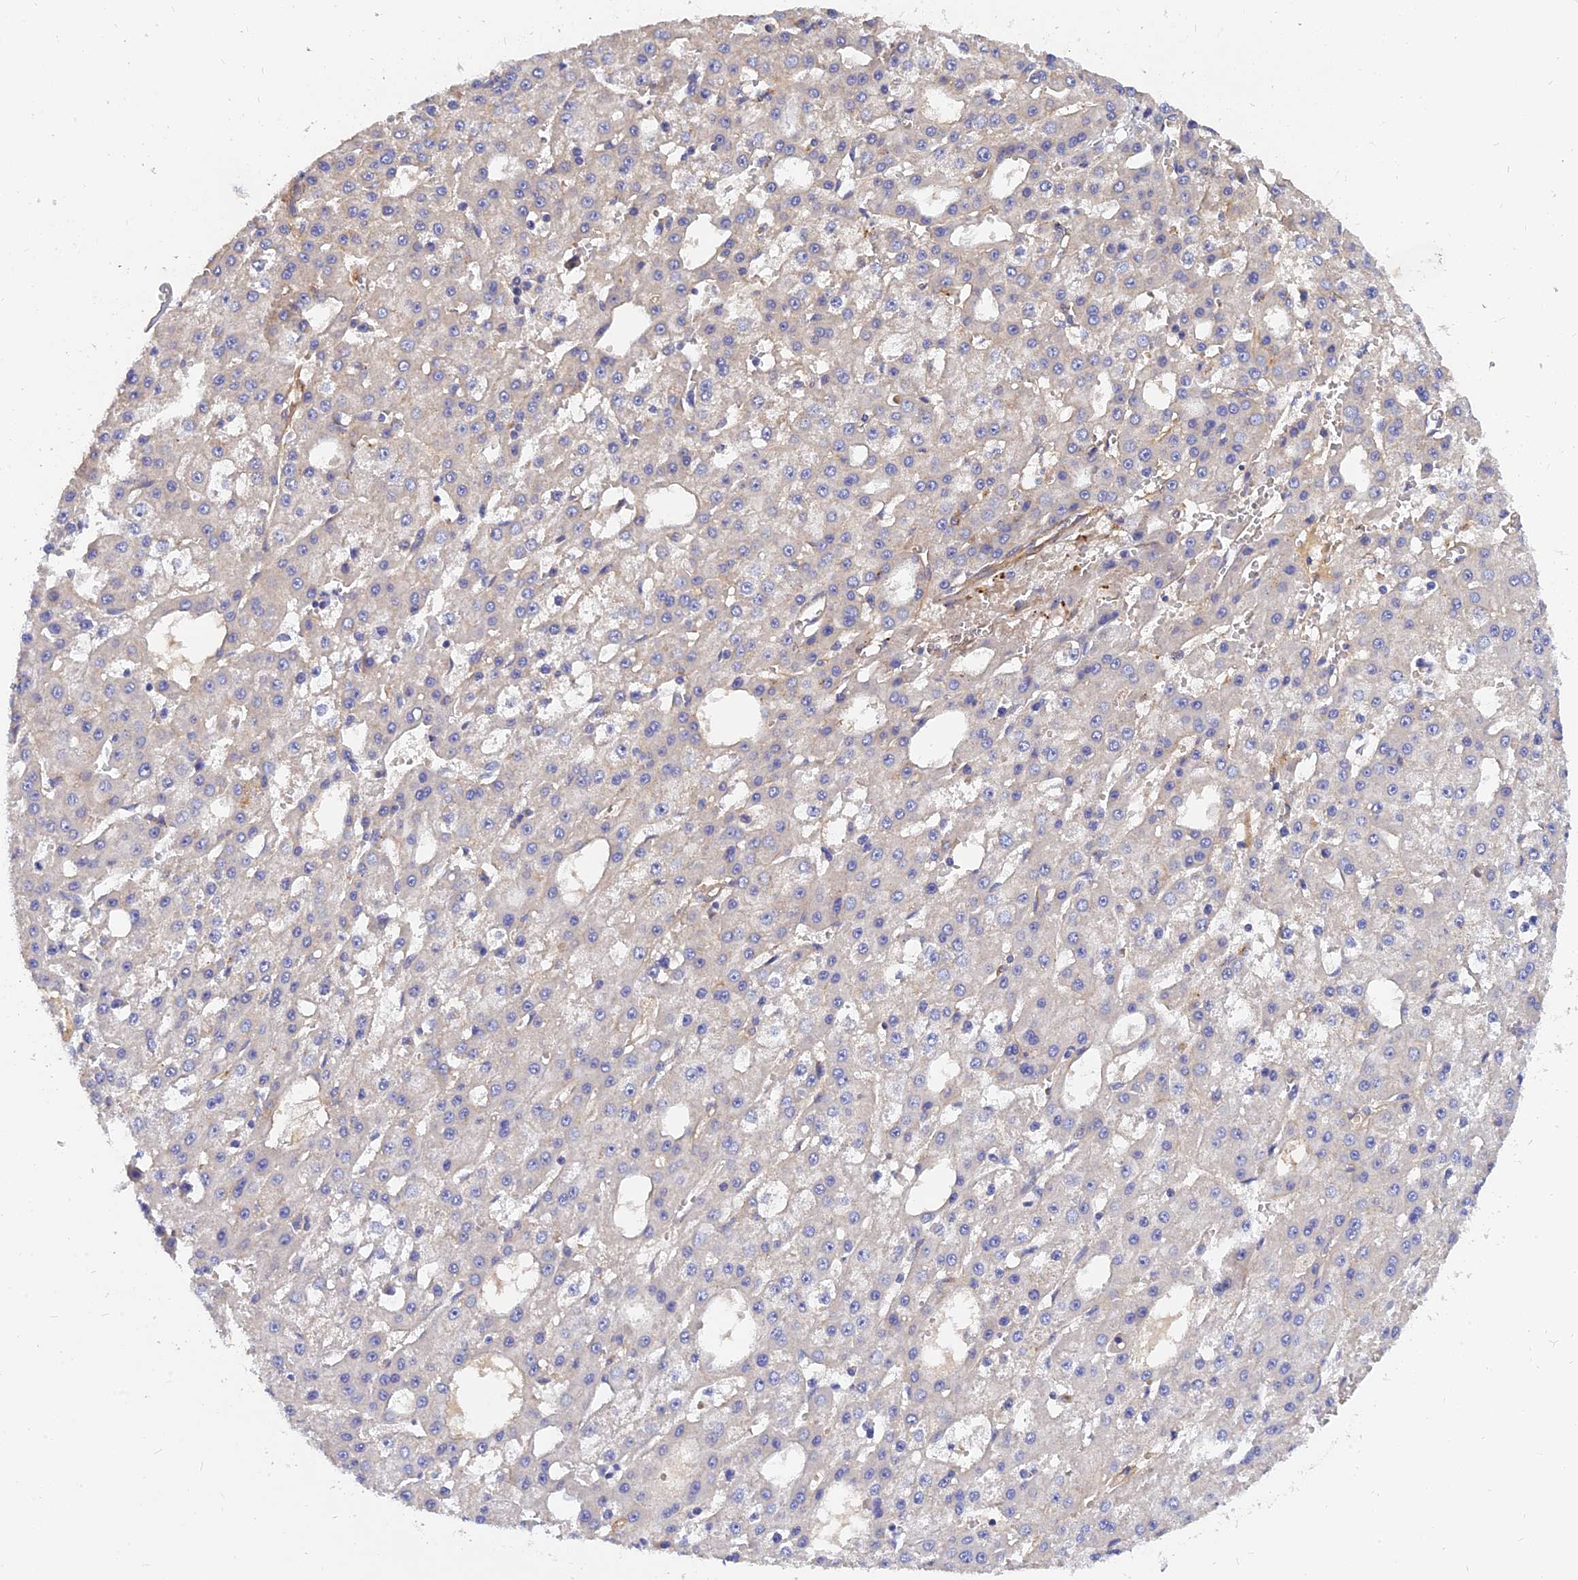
{"staining": {"intensity": "negative", "quantity": "none", "location": "none"}, "tissue": "liver cancer", "cell_type": "Tumor cells", "image_type": "cancer", "snomed": [{"axis": "morphology", "description": "Carcinoma, Hepatocellular, NOS"}, {"axis": "topography", "description": "Liver"}], "caption": "Immunohistochemistry (IHC) image of human hepatocellular carcinoma (liver) stained for a protein (brown), which exhibits no expression in tumor cells. The staining was performed using DAB (3,3'-diaminobenzidine) to visualize the protein expression in brown, while the nuclei were stained in blue with hematoxylin (Magnification: 20x).", "gene": "MRPL35", "patient": {"sex": "male", "age": 47}}